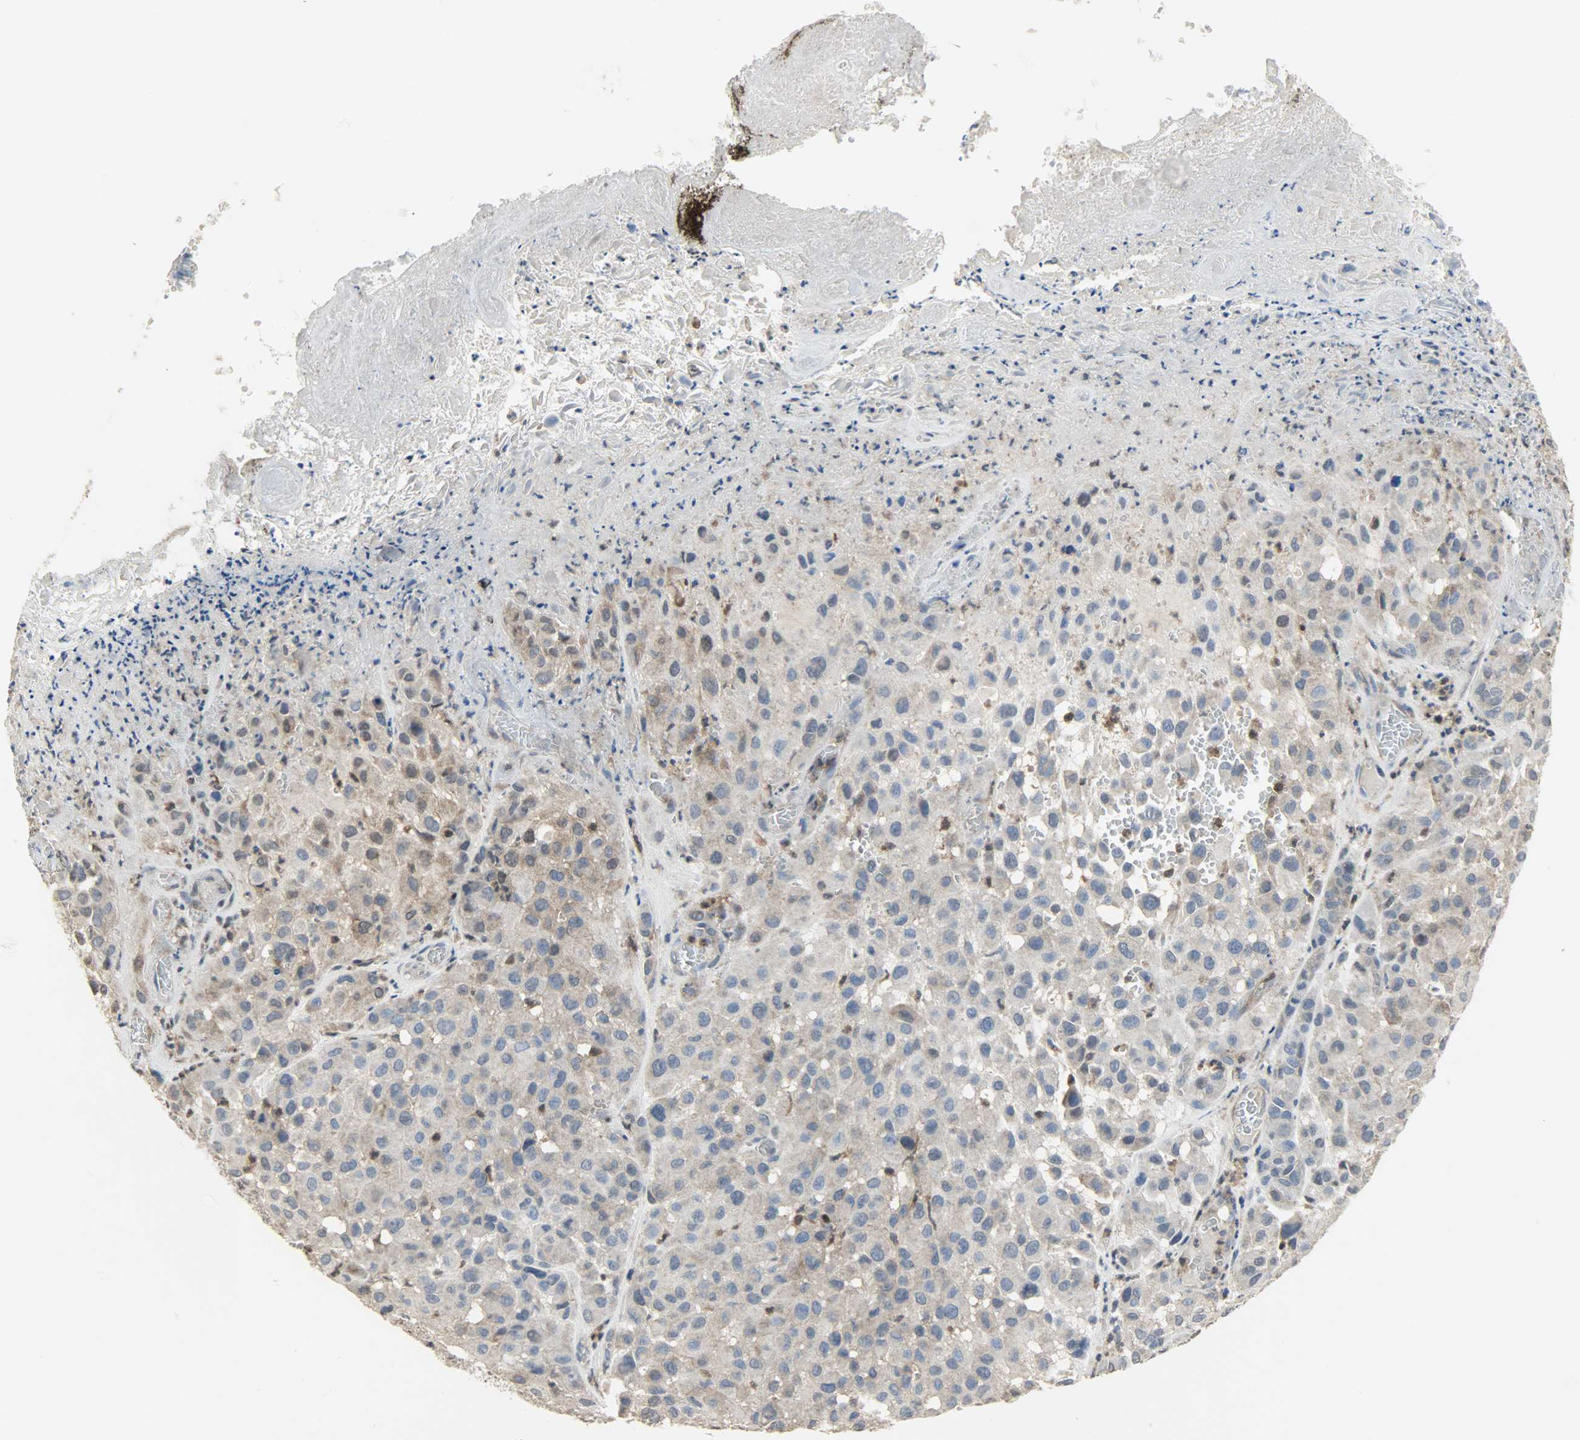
{"staining": {"intensity": "moderate", "quantity": ">75%", "location": "cytoplasmic/membranous,nuclear"}, "tissue": "melanoma", "cell_type": "Tumor cells", "image_type": "cancer", "snomed": [{"axis": "morphology", "description": "Malignant melanoma, NOS"}, {"axis": "topography", "description": "Skin"}], "caption": "Melanoma tissue reveals moderate cytoplasmic/membranous and nuclear expression in about >75% of tumor cells The protein of interest is stained brown, and the nuclei are stained in blue (DAB (3,3'-diaminobenzidine) IHC with brightfield microscopy, high magnification).", "gene": "TRIM21", "patient": {"sex": "female", "age": 21}}